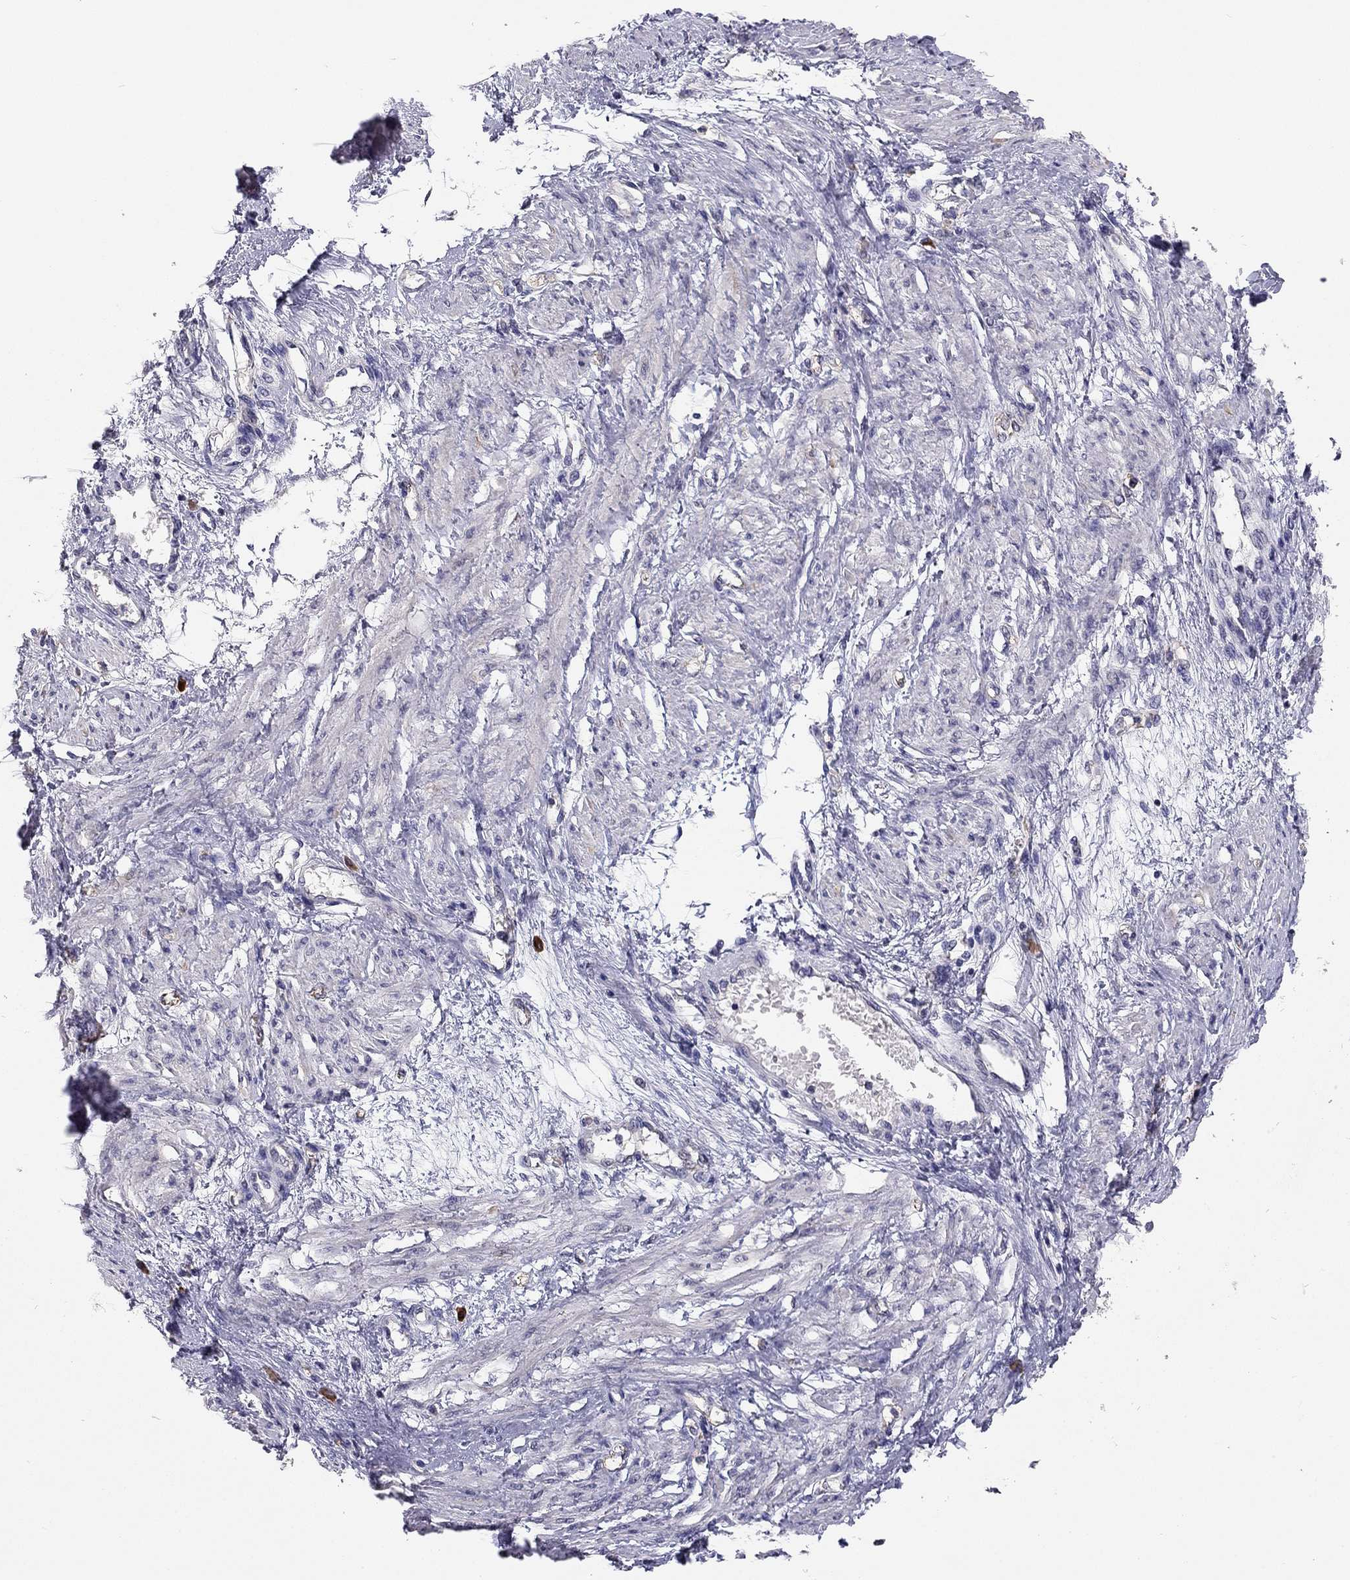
{"staining": {"intensity": "negative", "quantity": "none", "location": "none"}, "tissue": "smooth muscle", "cell_type": "Smooth muscle cells", "image_type": "normal", "snomed": [{"axis": "morphology", "description": "Normal tissue, NOS"}, {"axis": "topography", "description": "Smooth muscle"}, {"axis": "topography", "description": "Uterus"}], "caption": "Protein analysis of benign smooth muscle shows no significant positivity in smooth muscle cells. (Stains: DAB immunohistochemistry with hematoxylin counter stain, Microscopy: brightfield microscopy at high magnification).", "gene": "SCARB1", "patient": {"sex": "female", "age": 39}}